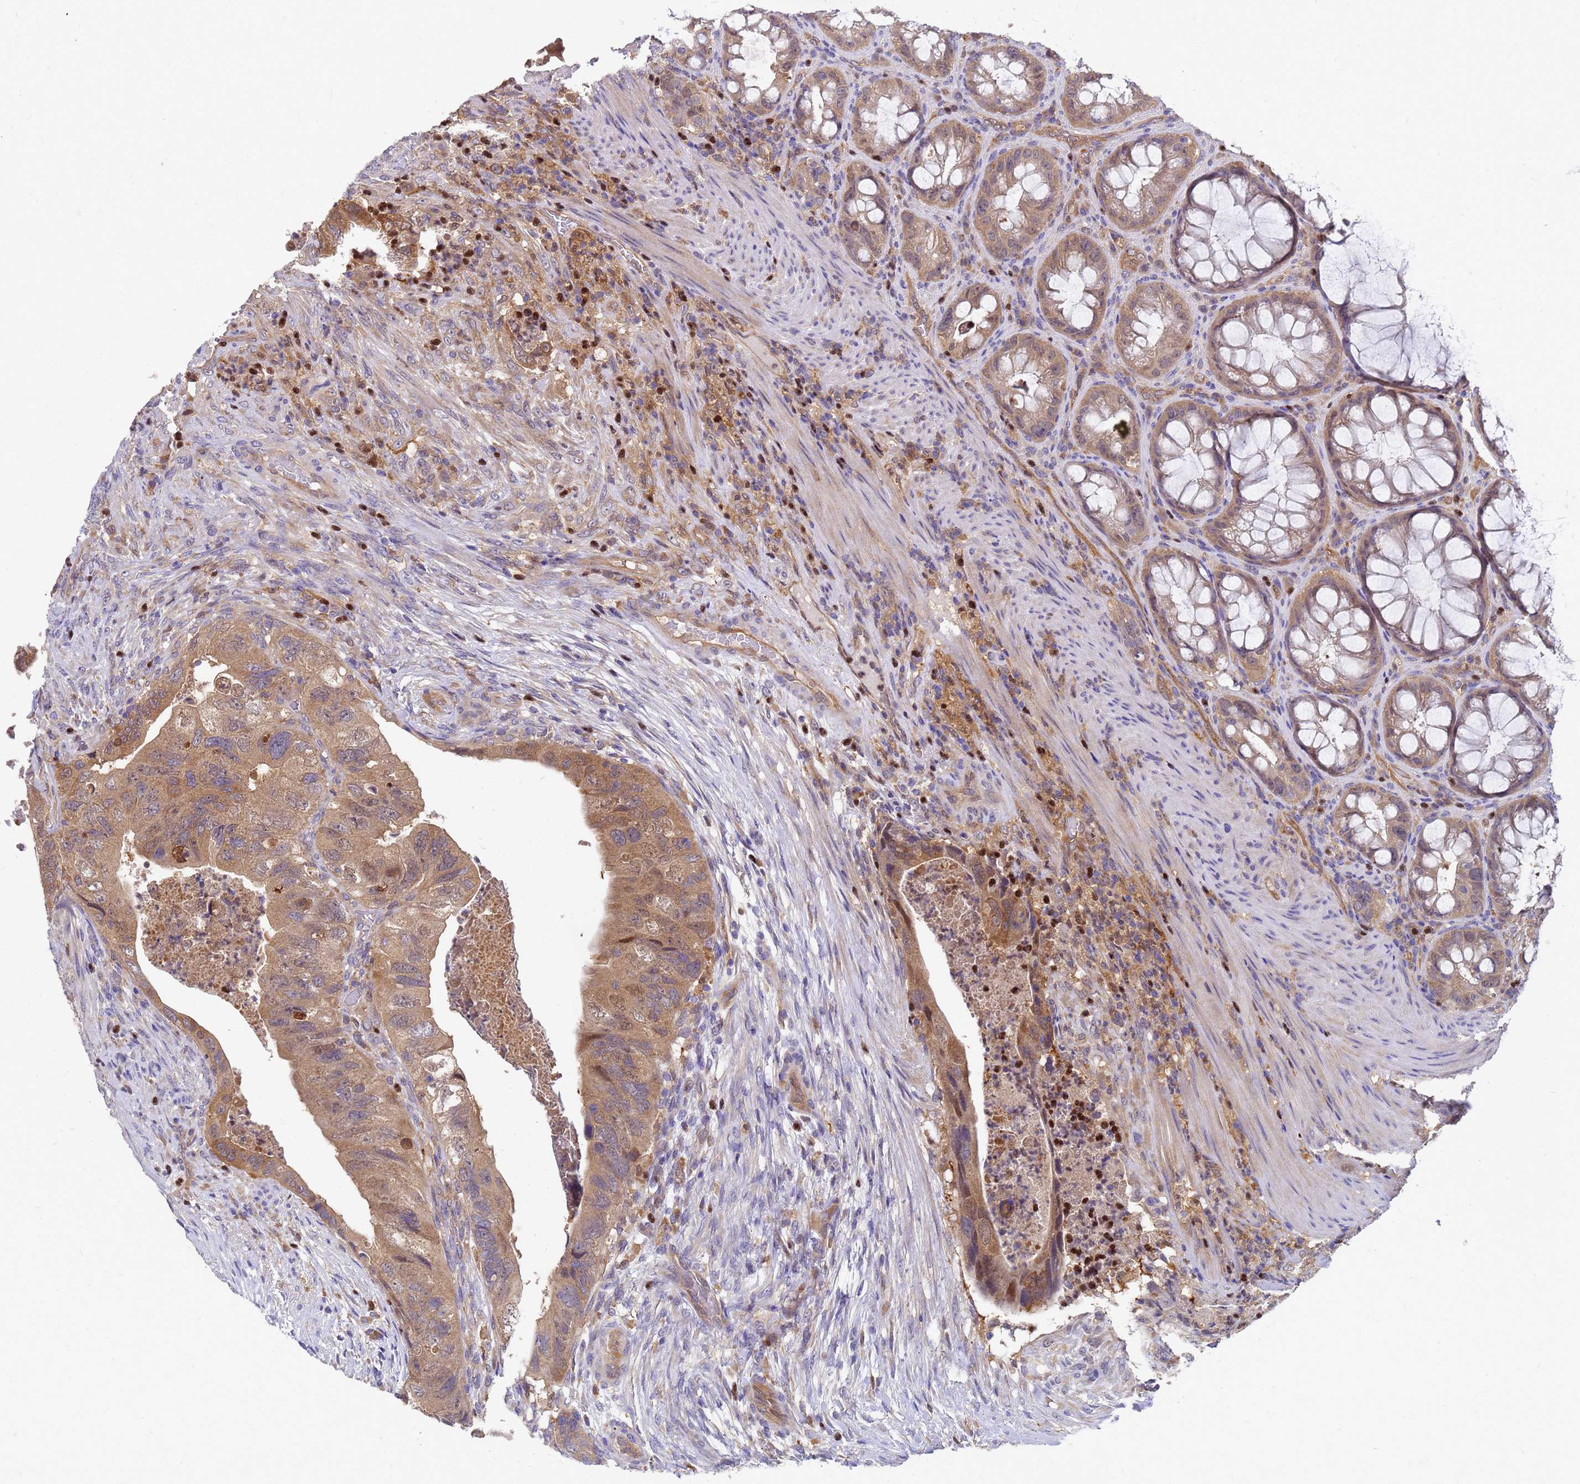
{"staining": {"intensity": "moderate", "quantity": ">75%", "location": "cytoplasmic/membranous"}, "tissue": "colorectal cancer", "cell_type": "Tumor cells", "image_type": "cancer", "snomed": [{"axis": "morphology", "description": "Adenocarcinoma, NOS"}, {"axis": "topography", "description": "Rectum"}], "caption": "IHC staining of adenocarcinoma (colorectal), which demonstrates medium levels of moderate cytoplasmic/membranous staining in about >75% of tumor cells indicating moderate cytoplasmic/membranous protein expression. The staining was performed using DAB (3,3'-diaminobenzidine) (brown) for protein detection and nuclei were counterstained in hematoxylin (blue).", "gene": "SLC35E2B", "patient": {"sex": "male", "age": 63}}